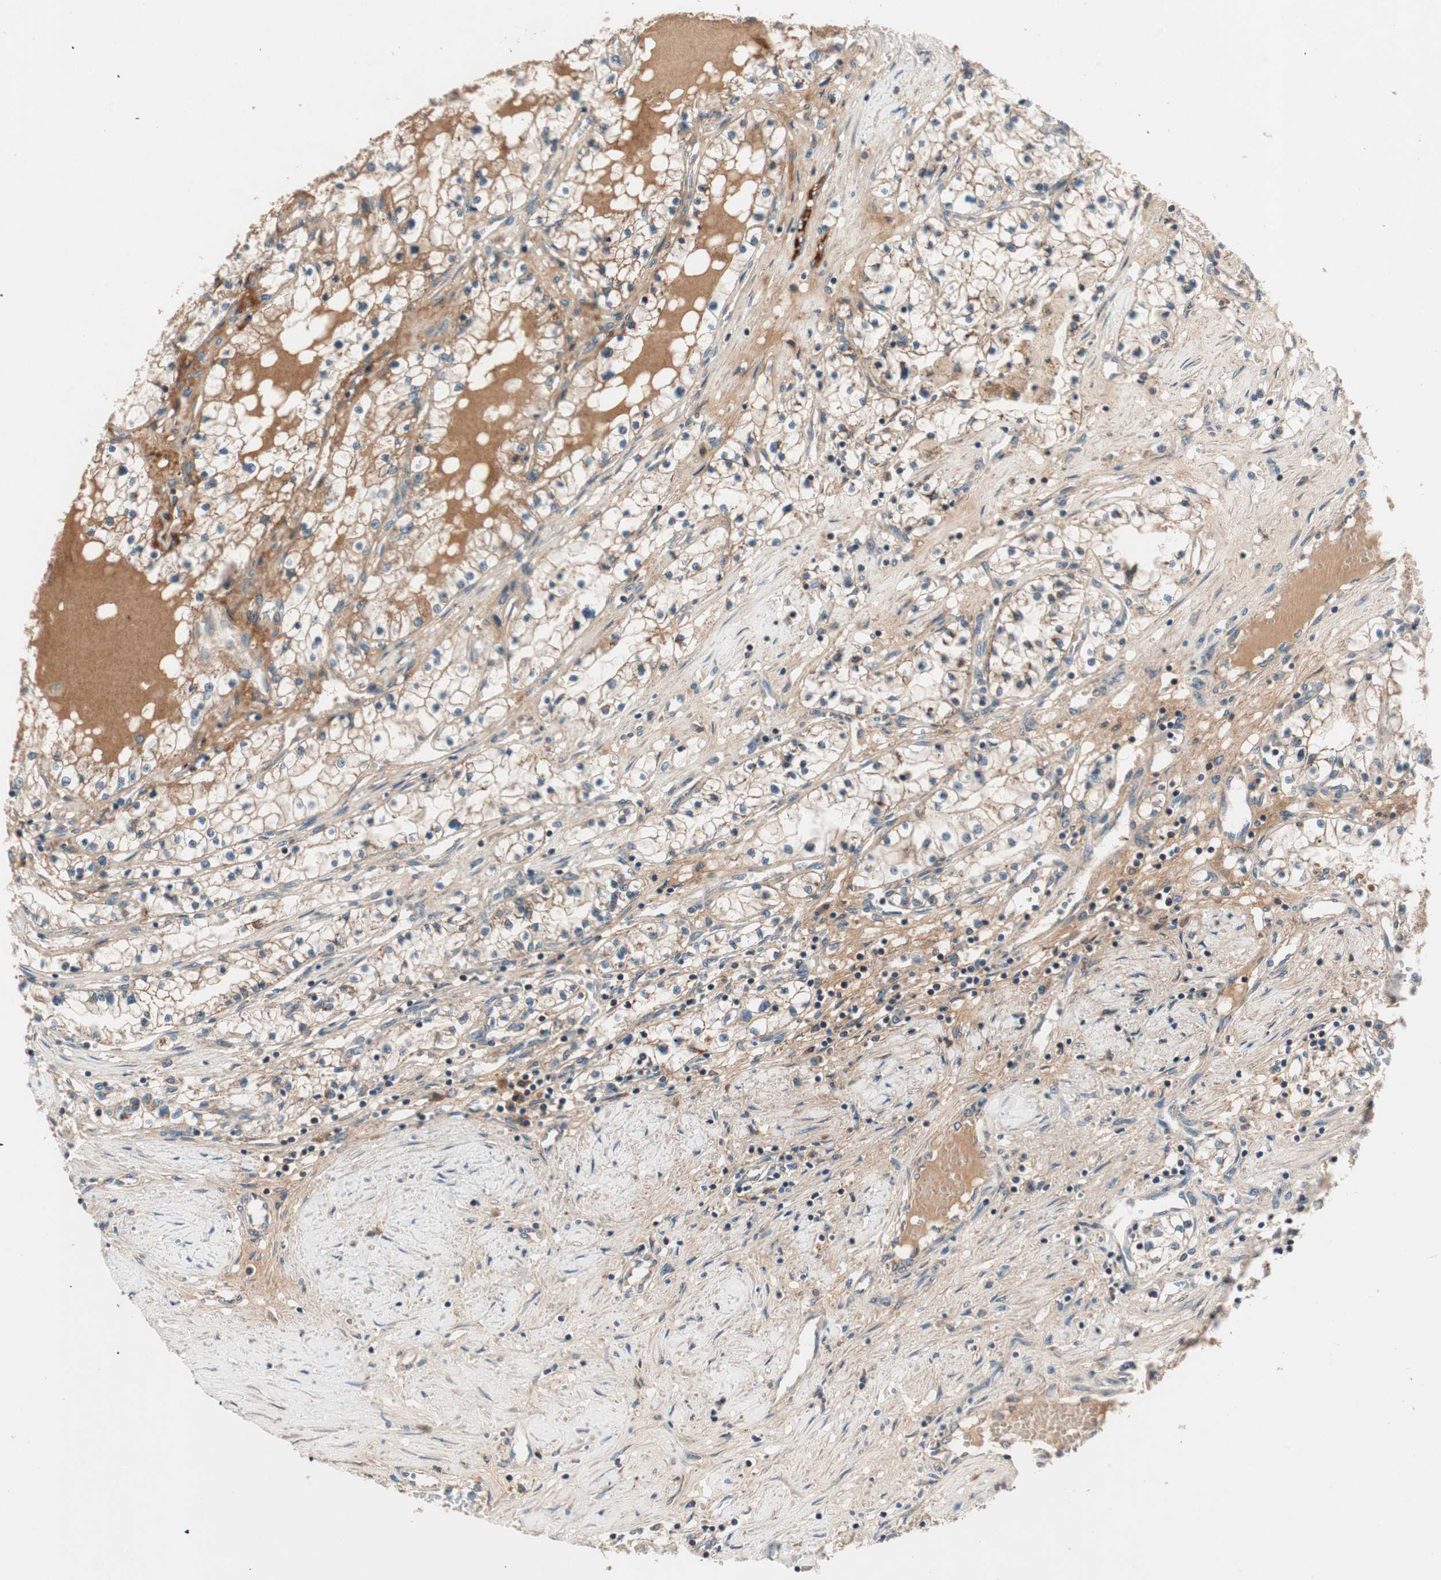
{"staining": {"intensity": "moderate", "quantity": ">75%", "location": "cytoplasmic/membranous"}, "tissue": "renal cancer", "cell_type": "Tumor cells", "image_type": "cancer", "snomed": [{"axis": "morphology", "description": "Adenocarcinoma, NOS"}, {"axis": "topography", "description": "Kidney"}], "caption": "Protein positivity by IHC shows moderate cytoplasmic/membranous expression in approximately >75% of tumor cells in renal cancer.", "gene": "HPN", "patient": {"sex": "male", "age": 68}}